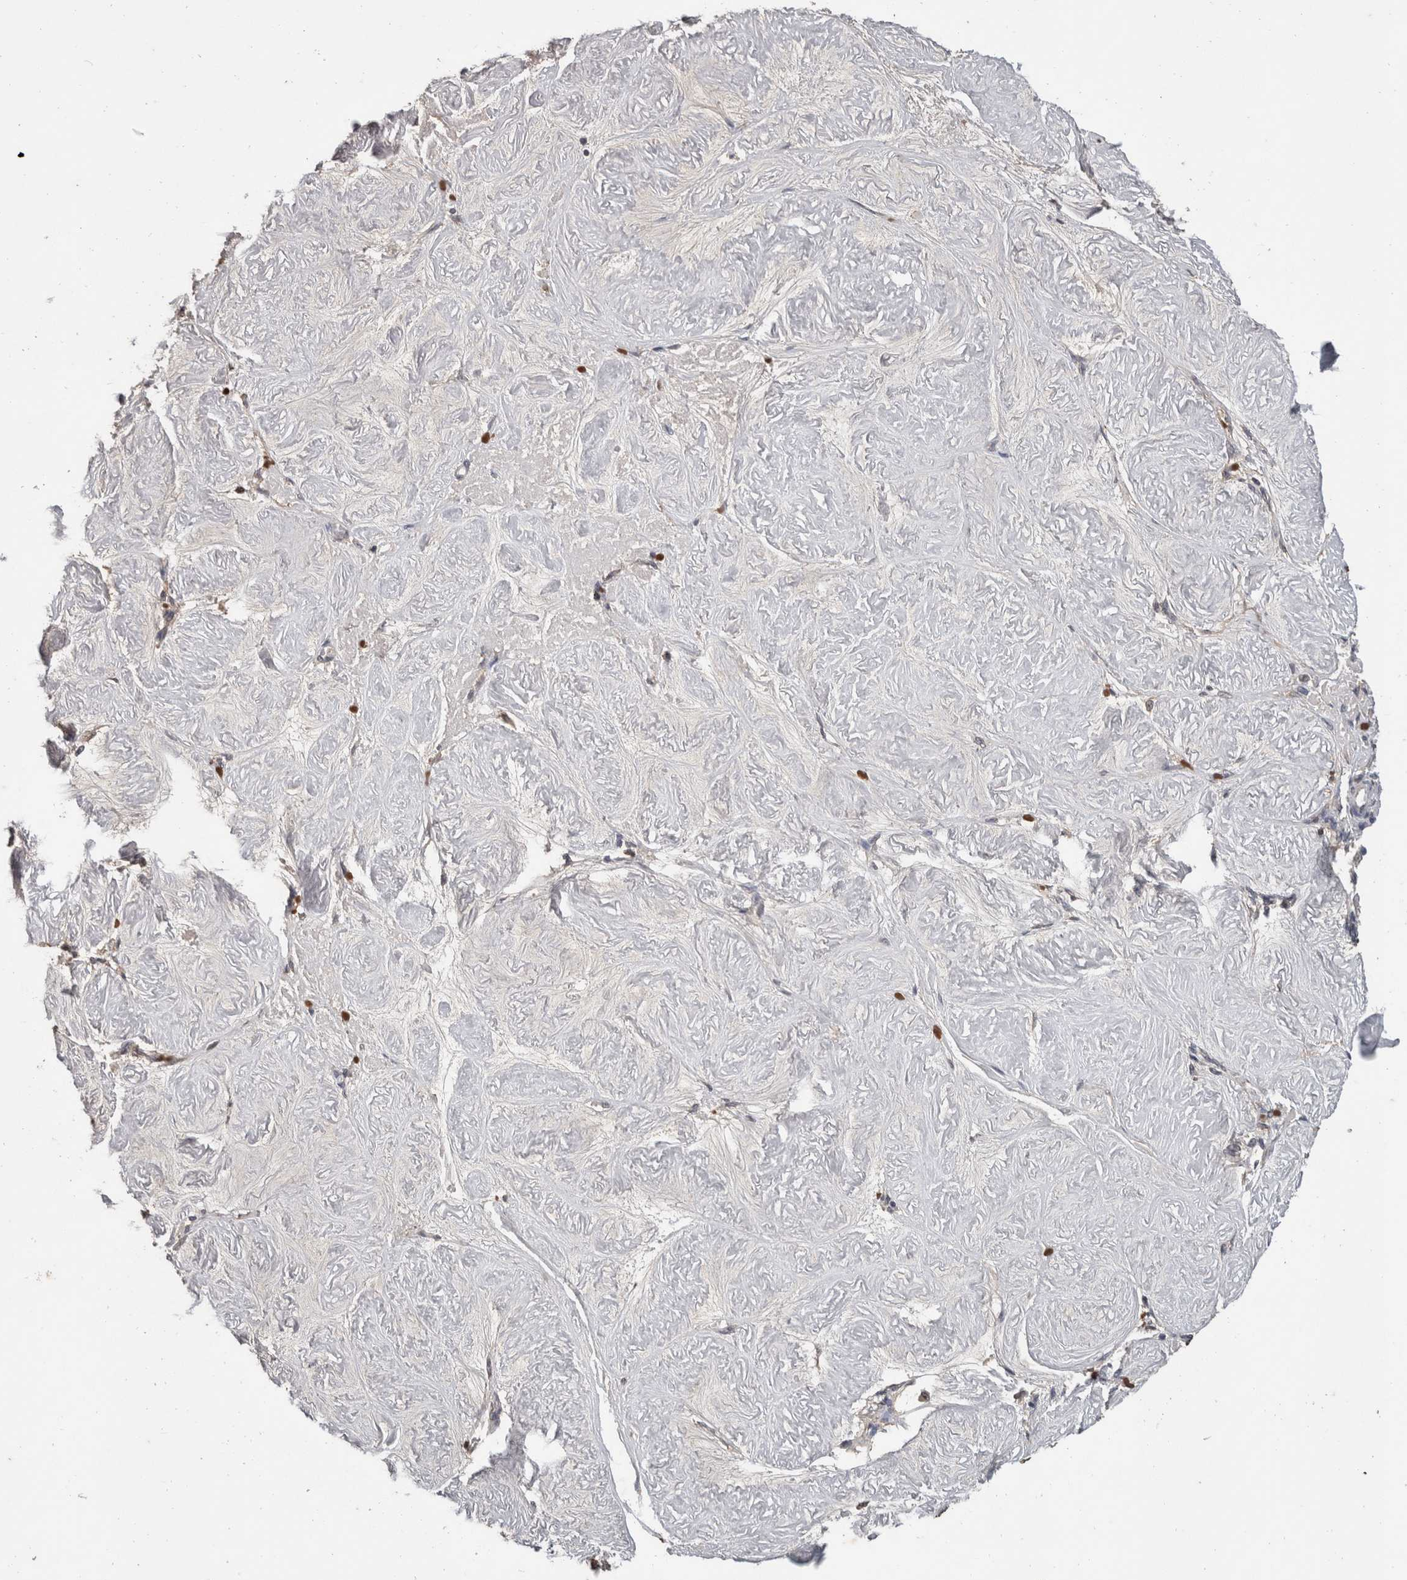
{"staining": {"intensity": "negative", "quantity": "none", "location": "none"}, "tissue": "adipose tissue", "cell_type": "Adipocytes", "image_type": "normal", "snomed": [{"axis": "morphology", "description": "Normal tissue, NOS"}, {"axis": "topography", "description": "Vascular tissue"}, {"axis": "topography", "description": "Fallopian tube"}, {"axis": "topography", "description": "Ovary"}], "caption": "IHC of benign human adipose tissue exhibits no staining in adipocytes.", "gene": "DDX17", "patient": {"sex": "female", "age": 67}}